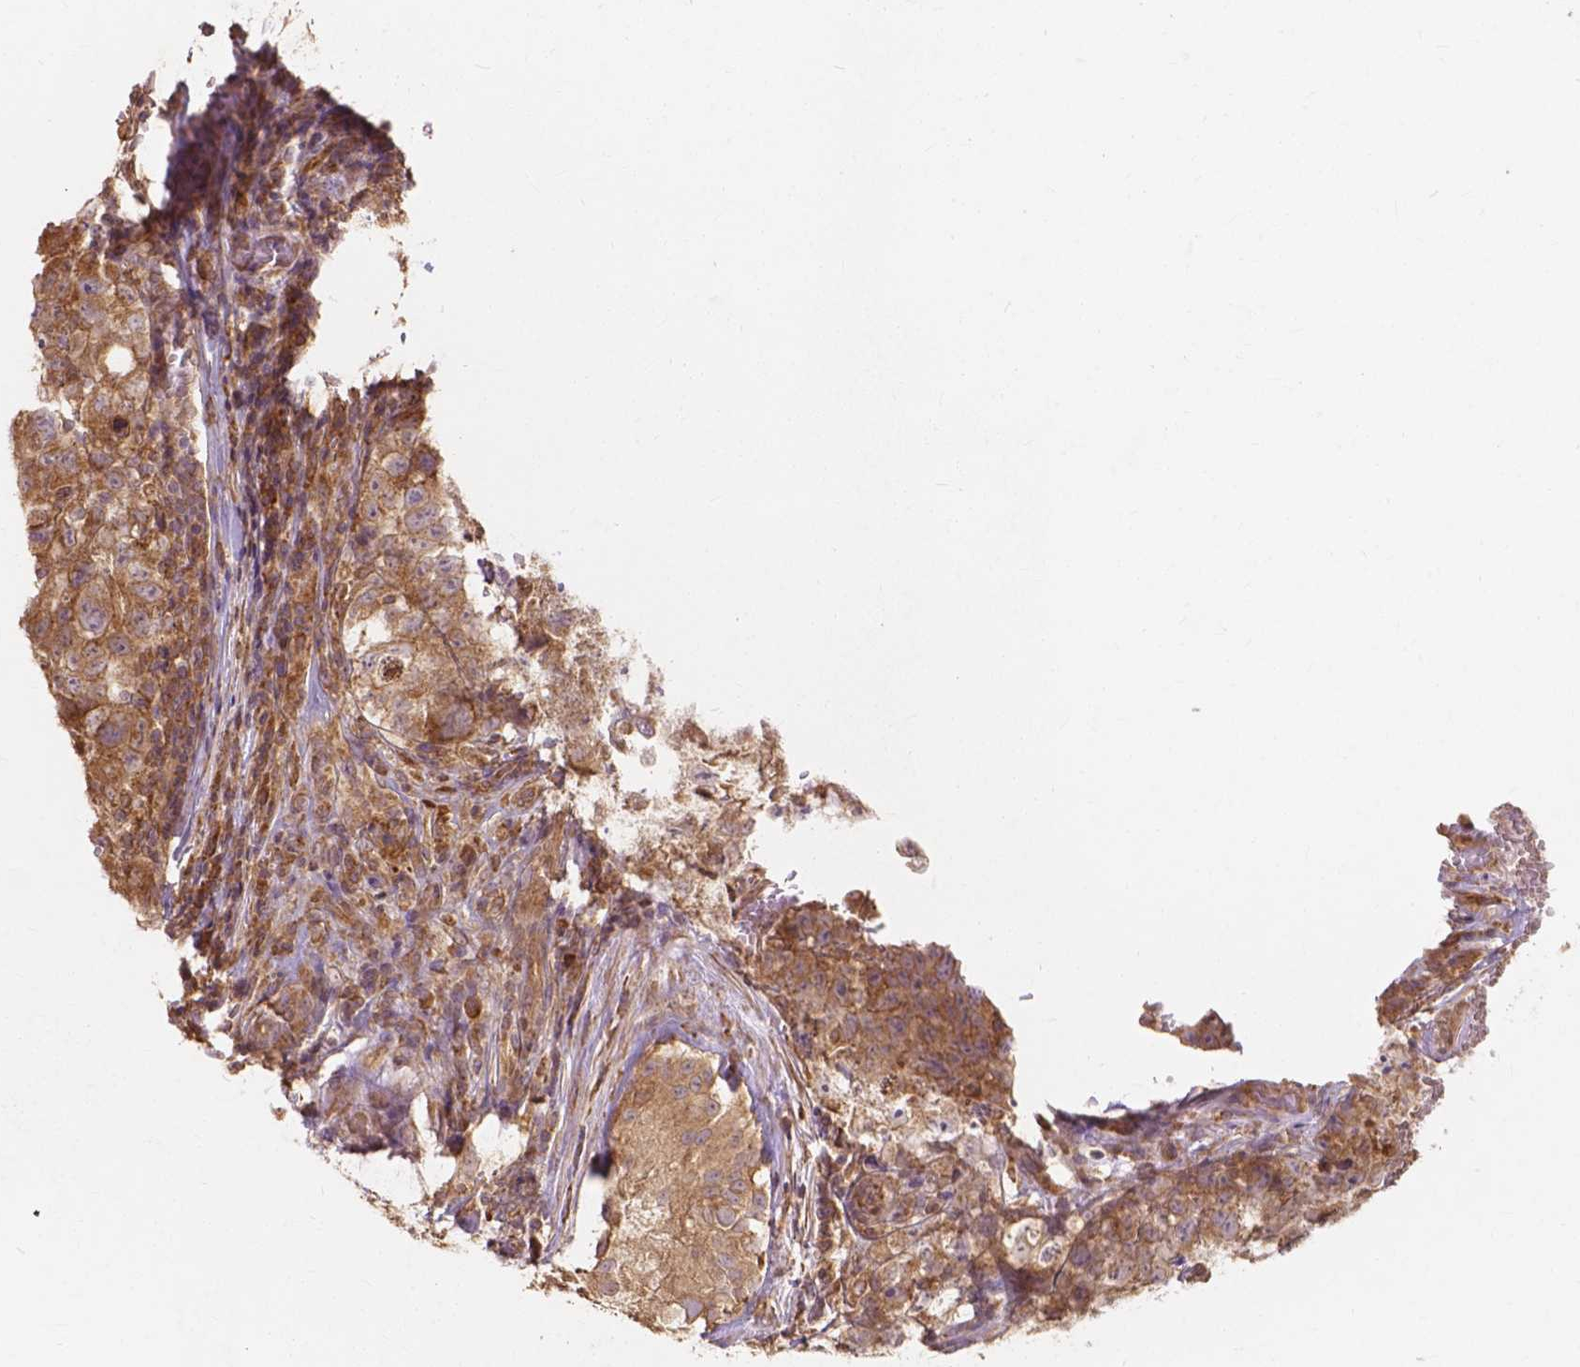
{"staining": {"intensity": "moderate", "quantity": ">75%", "location": "cytoplasmic/membranous"}, "tissue": "testis cancer", "cell_type": "Tumor cells", "image_type": "cancer", "snomed": [{"axis": "morphology", "description": "Carcinoma, Embryonal, NOS"}, {"axis": "topography", "description": "Testis"}], "caption": "Immunohistochemistry photomicrograph of neoplastic tissue: human testis cancer stained using IHC displays medium levels of moderate protein expression localized specifically in the cytoplasmic/membranous of tumor cells, appearing as a cytoplasmic/membranous brown color.", "gene": "TAB2", "patient": {"sex": "male", "age": 18}}